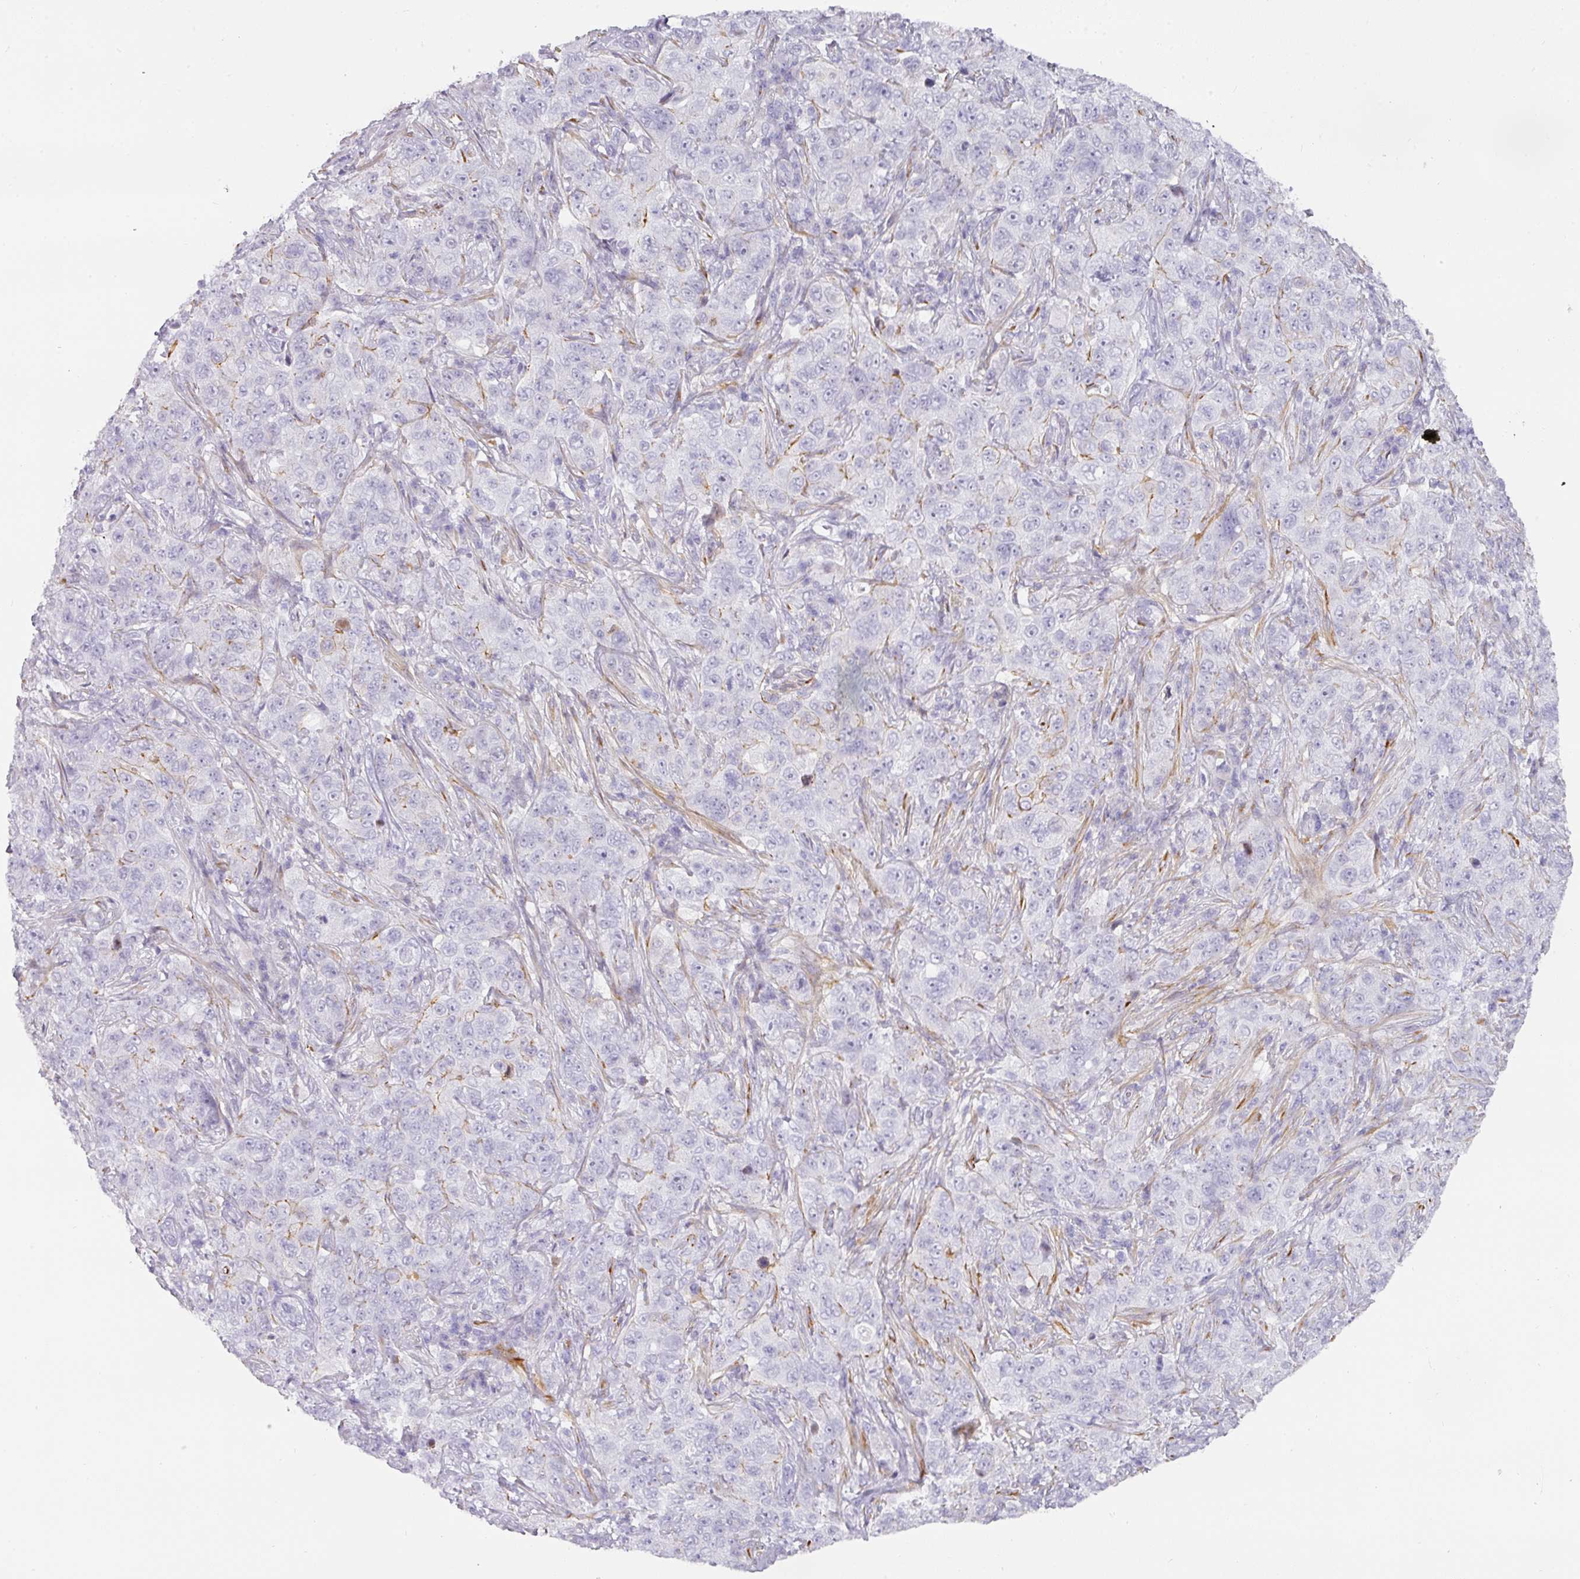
{"staining": {"intensity": "negative", "quantity": "none", "location": "none"}, "tissue": "pancreatic cancer", "cell_type": "Tumor cells", "image_type": "cancer", "snomed": [{"axis": "morphology", "description": "Adenocarcinoma, NOS"}, {"axis": "topography", "description": "Pancreas"}], "caption": "Immunohistochemical staining of human pancreatic adenocarcinoma demonstrates no significant staining in tumor cells.", "gene": "ANKRD29", "patient": {"sex": "male", "age": 68}}